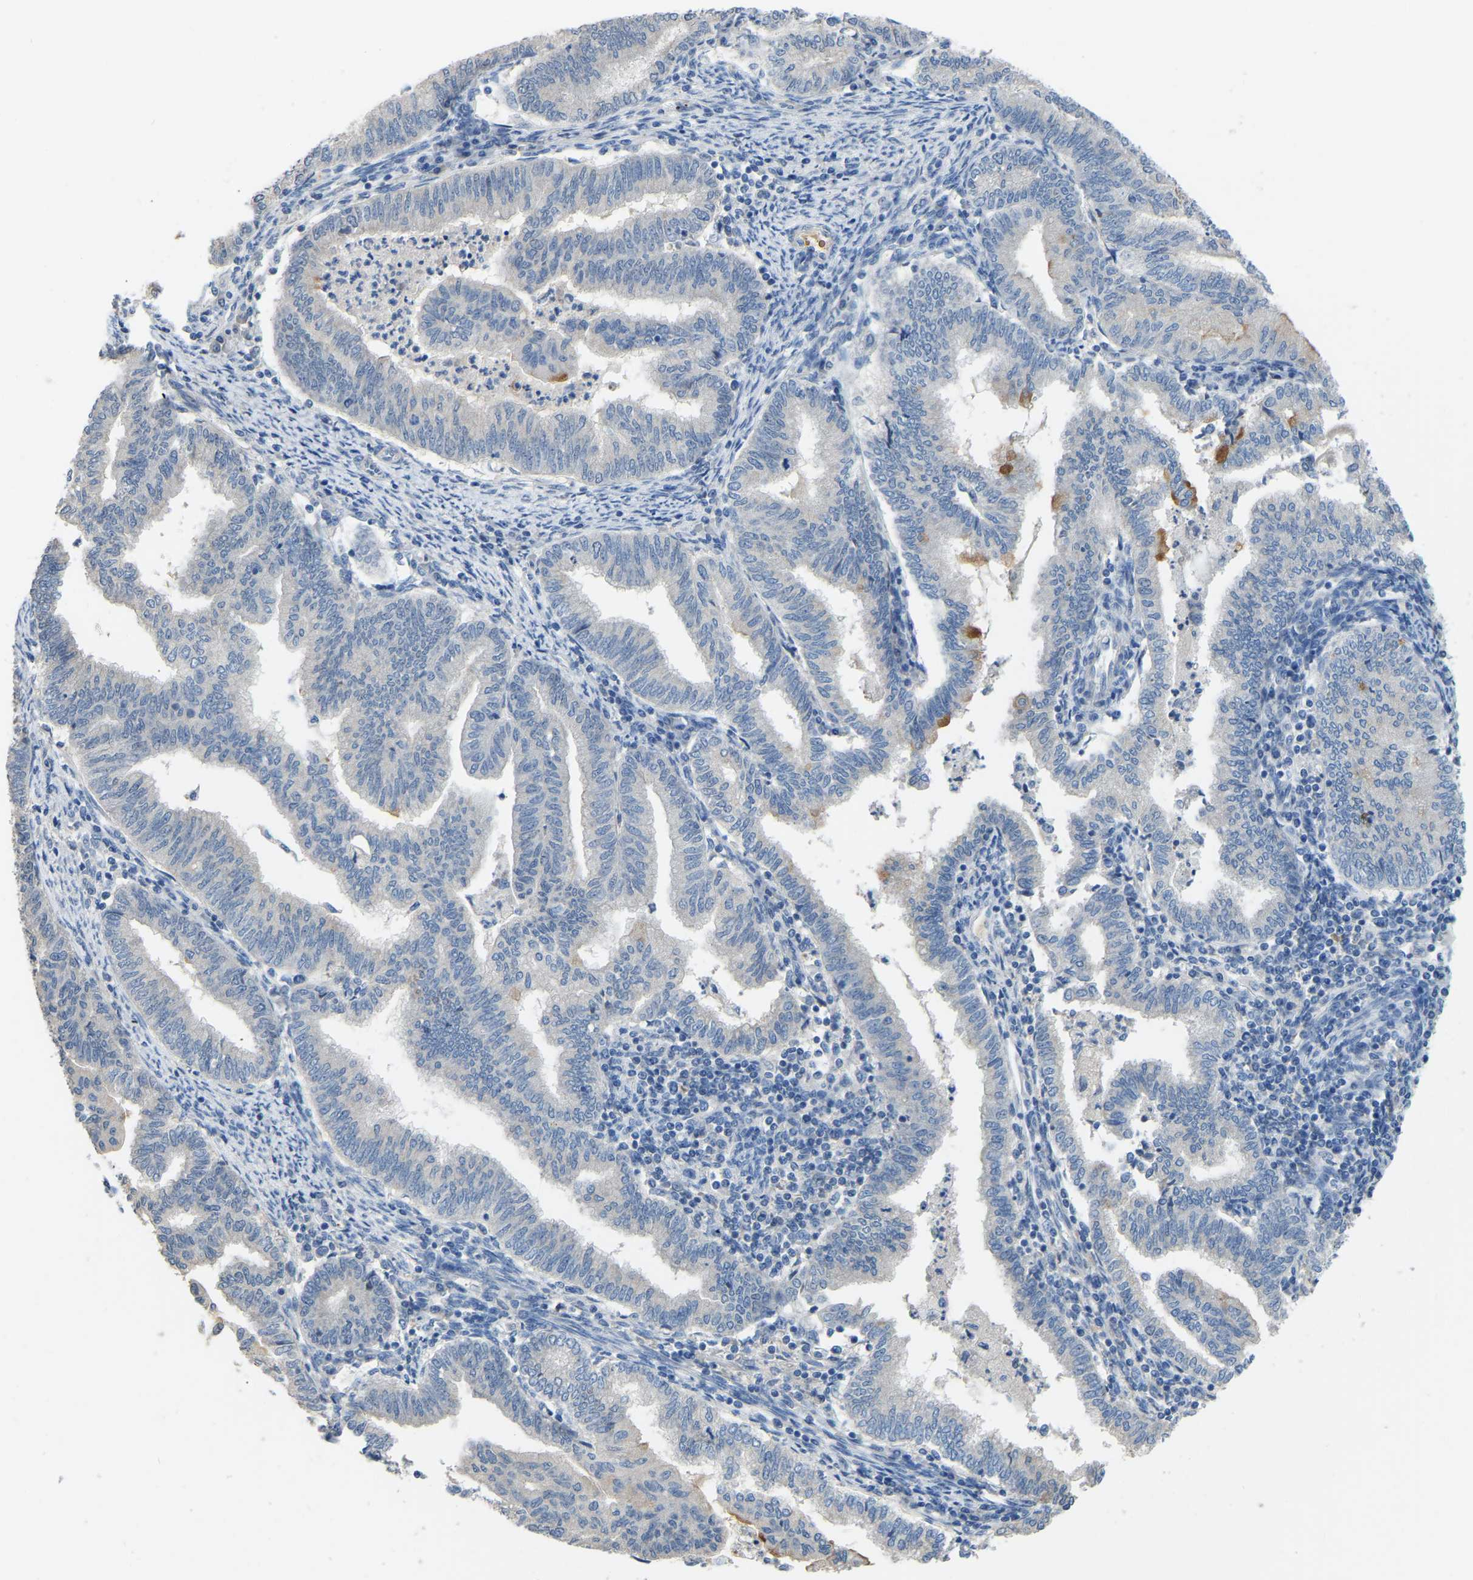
{"staining": {"intensity": "negative", "quantity": "none", "location": "none"}, "tissue": "endometrial cancer", "cell_type": "Tumor cells", "image_type": "cancer", "snomed": [{"axis": "morphology", "description": "Polyp, NOS"}, {"axis": "morphology", "description": "Adenocarcinoma, NOS"}, {"axis": "morphology", "description": "Adenoma, NOS"}, {"axis": "topography", "description": "Endometrium"}], "caption": "Immunohistochemistry (IHC) of polyp (endometrial) exhibits no staining in tumor cells.", "gene": "HIGD2B", "patient": {"sex": "female", "age": 79}}